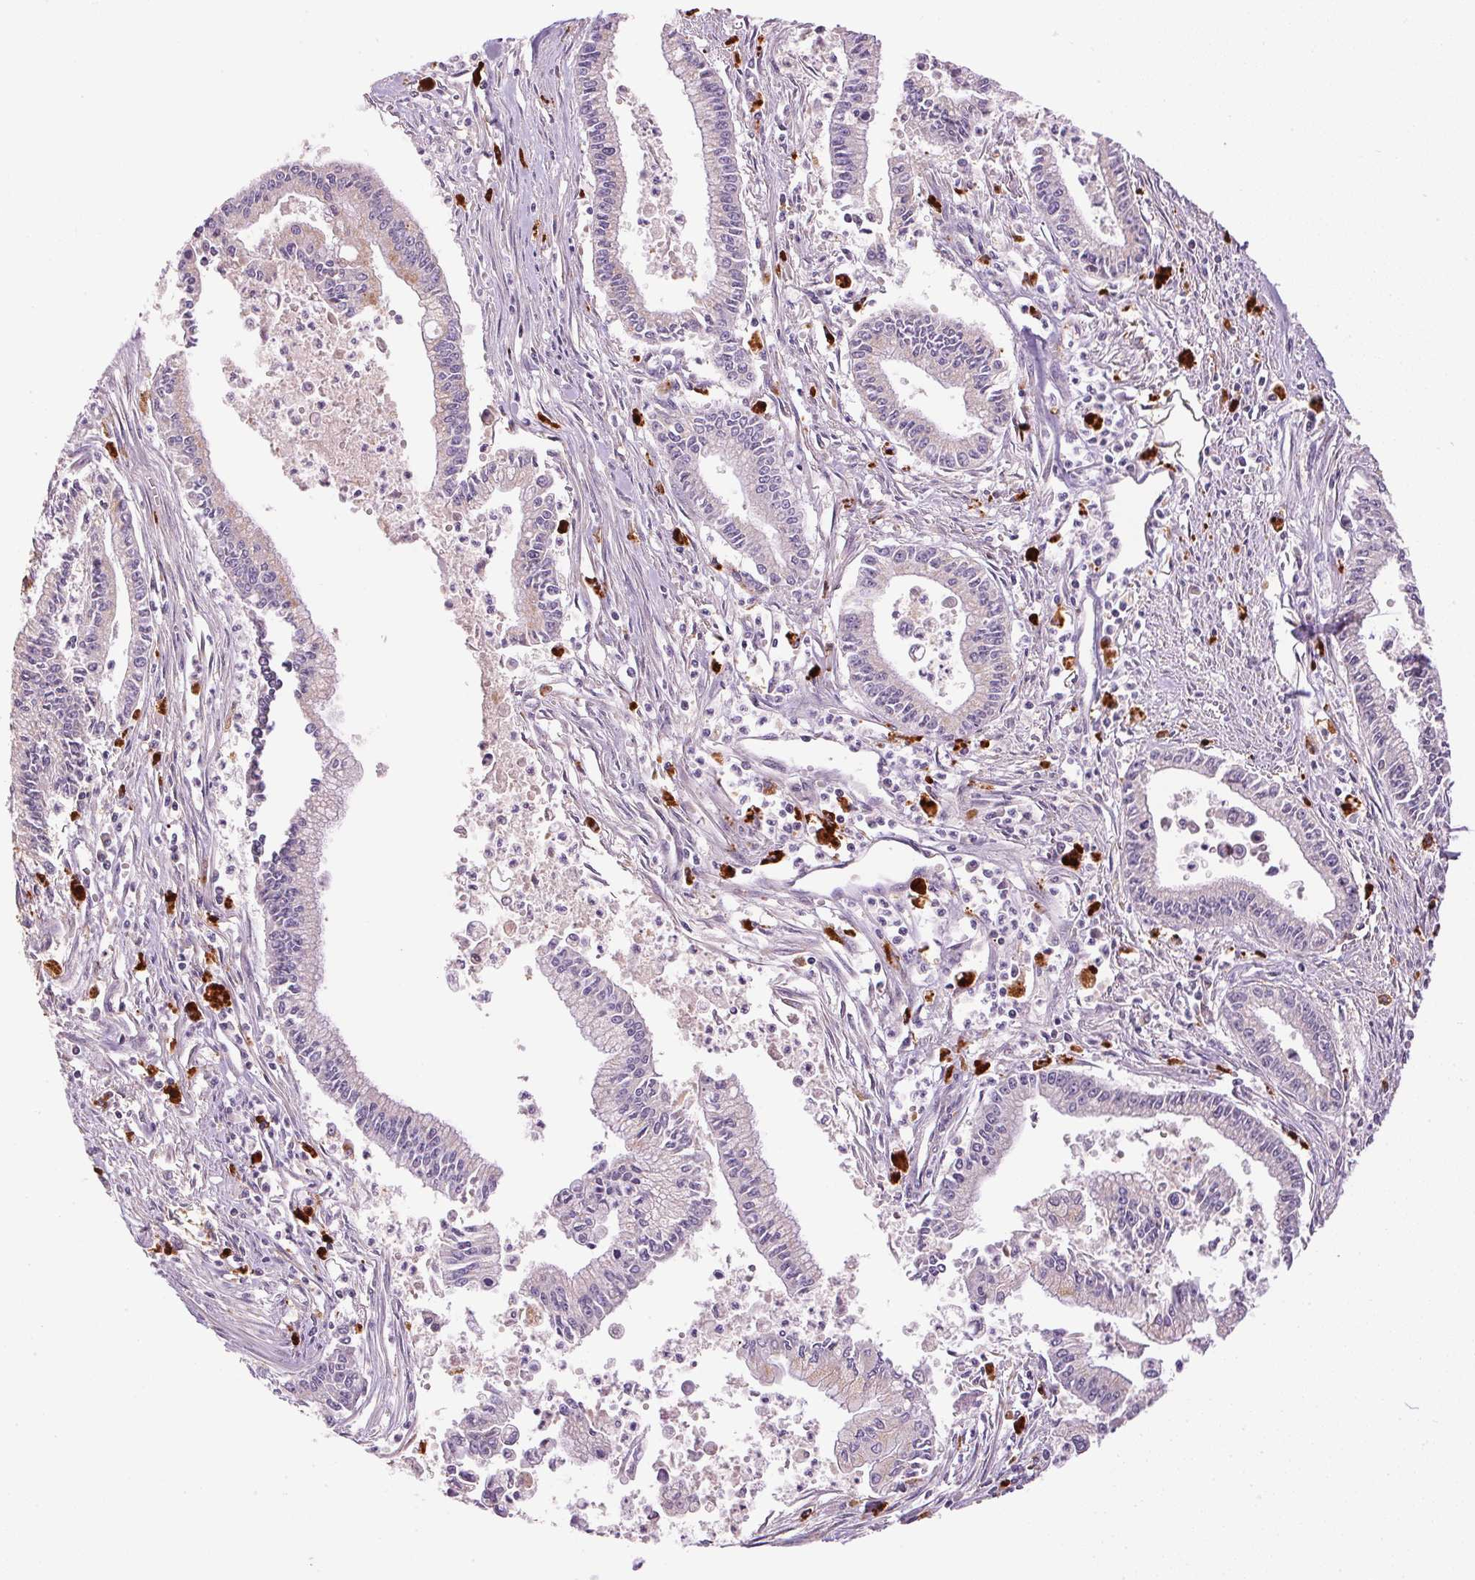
{"staining": {"intensity": "negative", "quantity": "none", "location": "none"}, "tissue": "pancreatic cancer", "cell_type": "Tumor cells", "image_type": "cancer", "snomed": [{"axis": "morphology", "description": "Adenocarcinoma, NOS"}, {"axis": "topography", "description": "Pancreas"}], "caption": "High power microscopy image of an immunohistochemistry (IHC) histopathology image of pancreatic adenocarcinoma, revealing no significant staining in tumor cells. (Stains: DAB (3,3'-diaminobenzidine) immunohistochemistry (IHC) with hematoxylin counter stain, Microscopy: brightfield microscopy at high magnification).", "gene": "ADH5", "patient": {"sex": "female", "age": 65}}